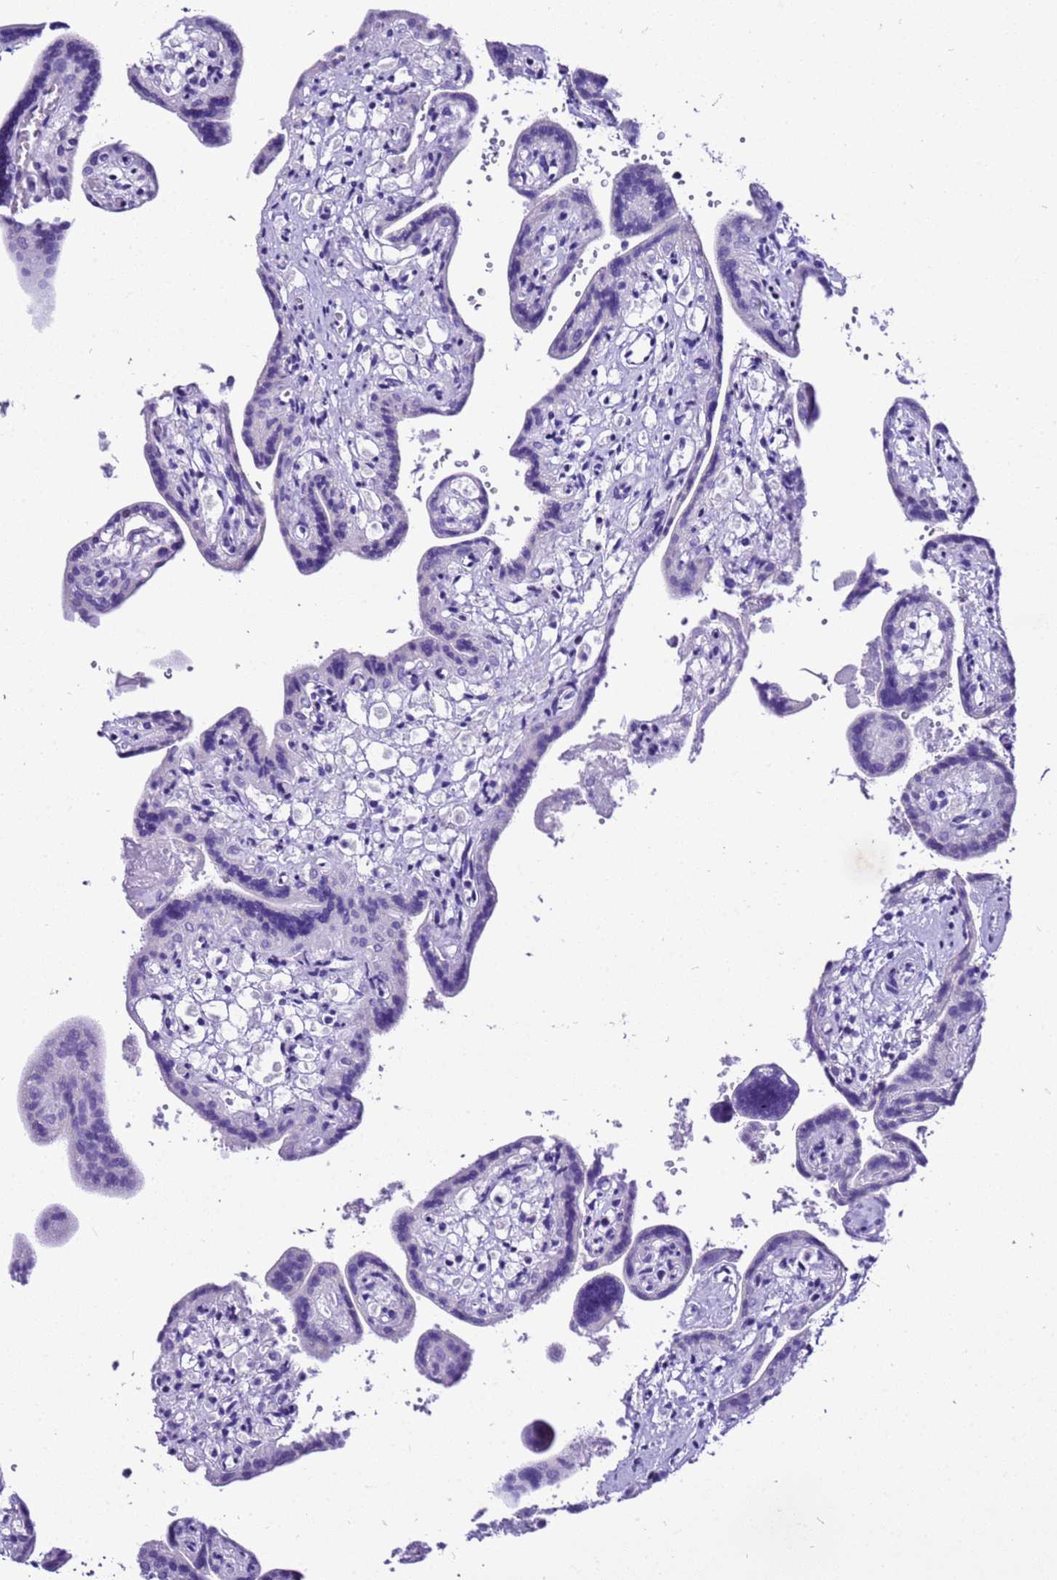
{"staining": {"intensity": "weak", "quantity": "<25%", "location": "nuclear"}, "tissue": "placenta", "cell_type": "Trophoblastic cells", "image_type": "normal", "snomed": [{"axis": "morphology", "description": "Normal tissue, NOS"}, {"axis": "topography", "description": "Placenta"}], "caption": "The image demonstrates no staining of trophoblastic cells in normal placenta.", "gene": "ZNF417", "patient": {"sex": "female", "age": 37}}